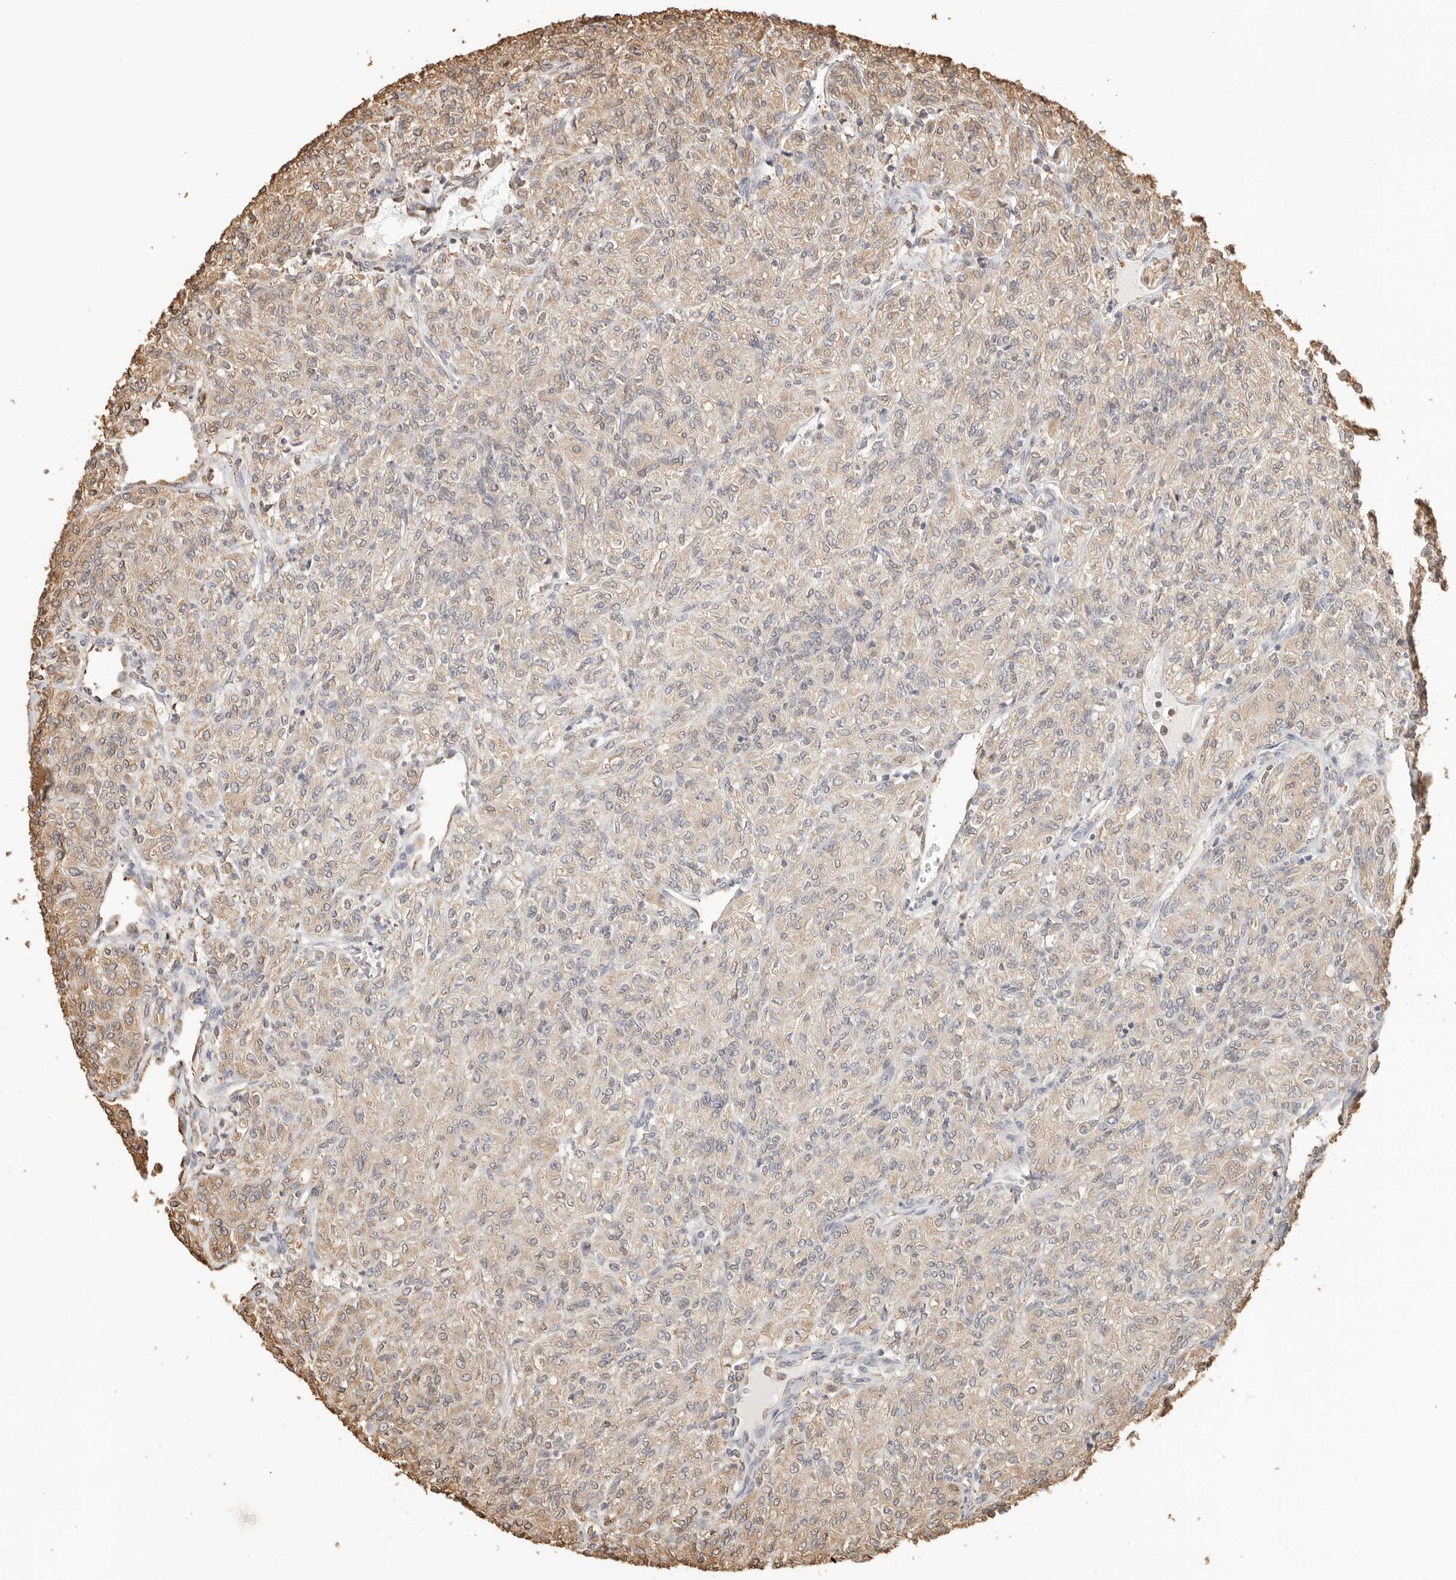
{"staining": {"intensity": "weak", "quantity": "25%-75%", "location": "cytoplasmic/membranous"}, "tissue": "renal cancer", "cell_type": "Tumor cells", "image_type": "cancer", "snomed": [{"axis": "morphology", "description": "Adenocarcinoma, NOS"}, {"axis": "topography", "description": "Kidney"}], "caption": "The micrograph shows immunohistochemical staining of renal cancer. There is weak cytoplasmic/membranous expression is appreciated in about 25%-75% of tumor cells. The staining was performed using DAB (3,3'-diaminobenzidine) to visualize the protein expression in brown, while the nuclei were stained in blue with hematoxylin (Magnification: 20x).", "gene": "ARHGEF10L", "patient": {"sex": "male", "age": 77}}